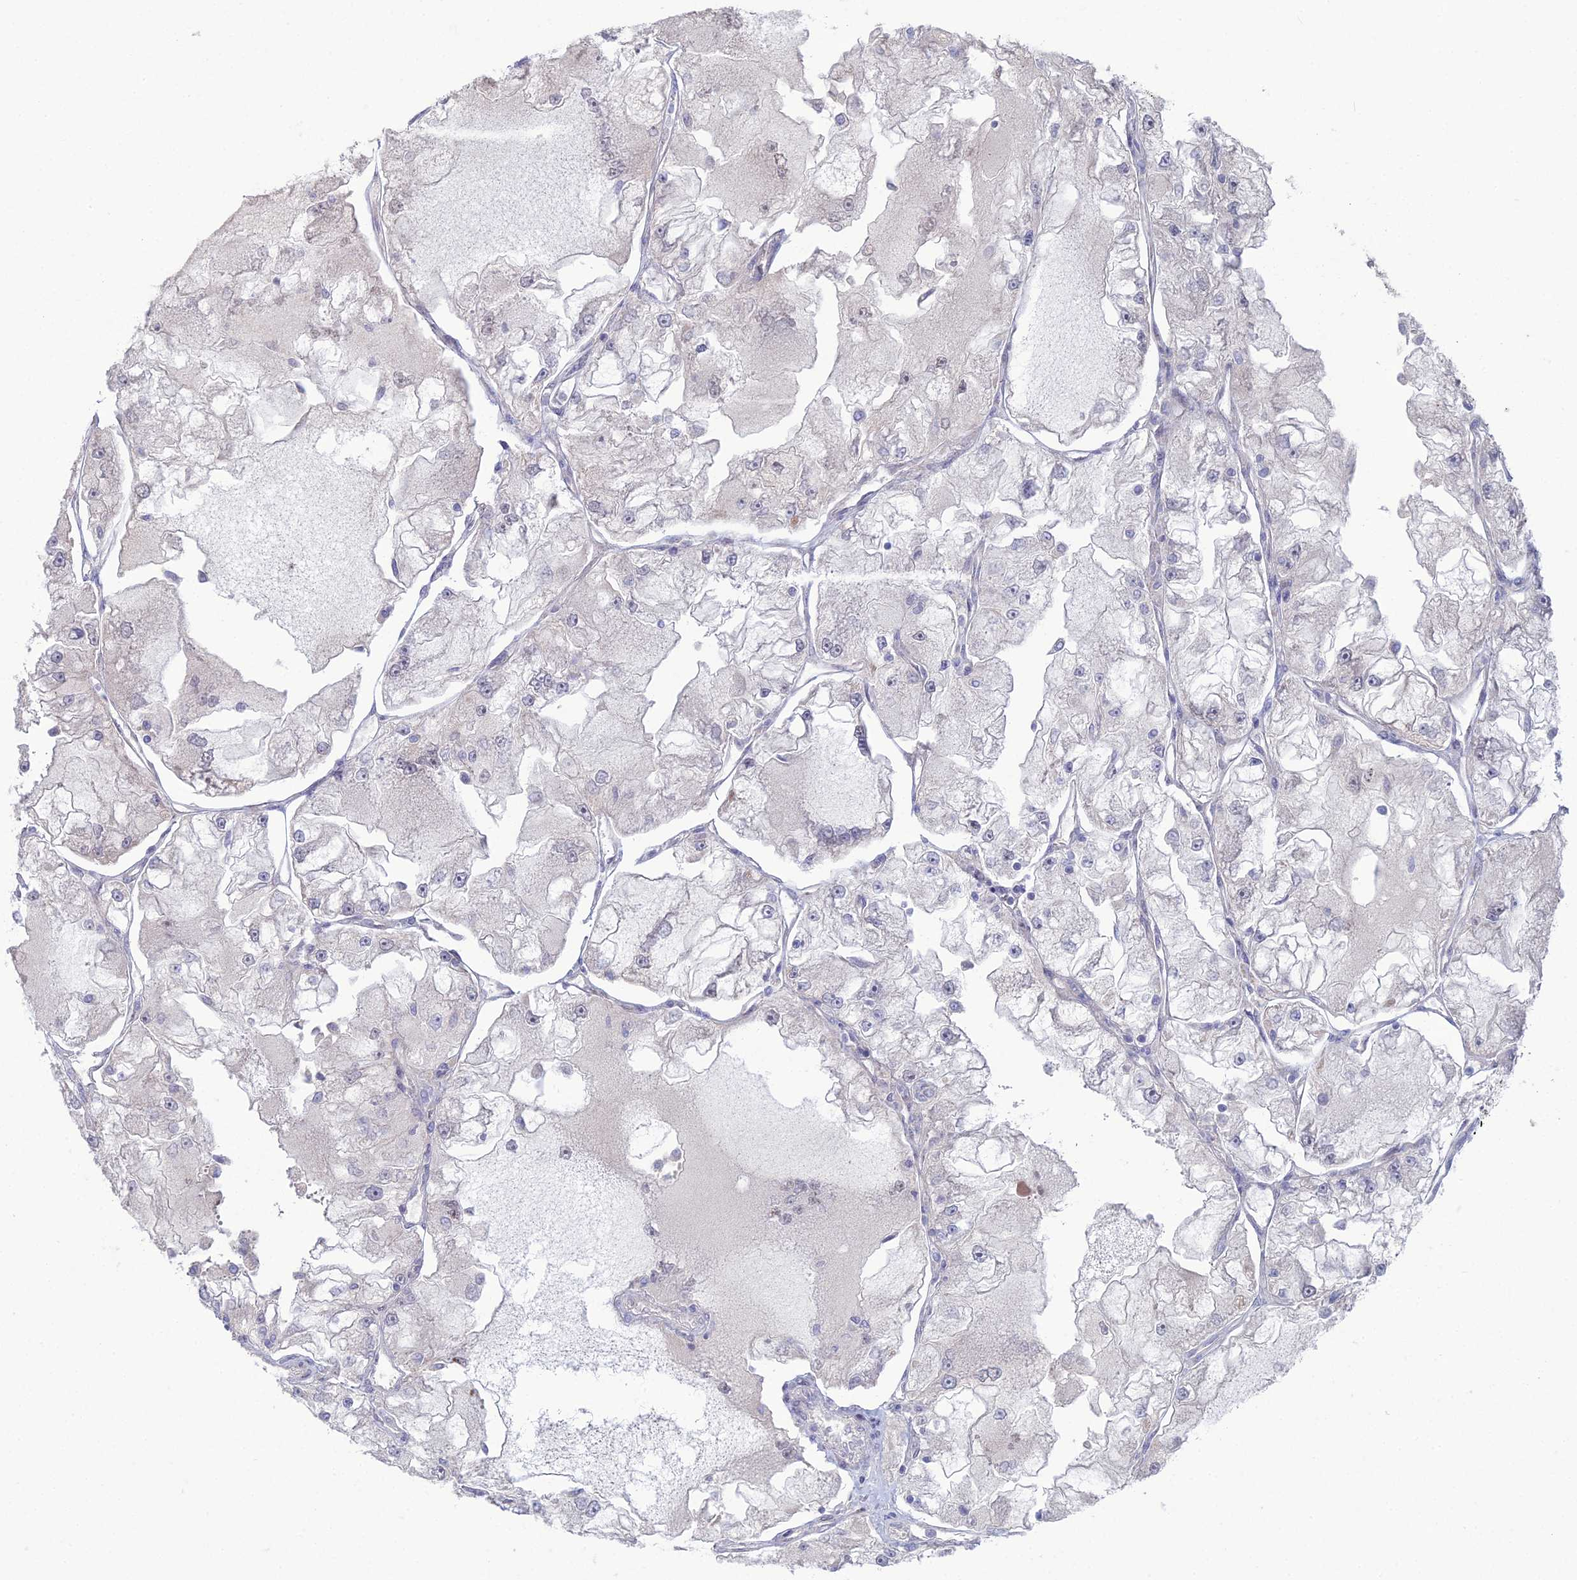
{"staining": {"intensity": "negative", "quantity": "none", "location": "none"}, "tissue": "renal cancer", "cell_type": "Tumor cells", "image_type": "cancer", "snomed": [{"axis": "morphology", "description": "Adenocarcinoma, NOS"}, {"axis": "topography", "description": "Kidney"}], "caption": "Renal cancer (adenocarcinoma) was stained to show a protein in brown. There is no significant positivity in tumor cells.", "gene": "ARL16", "patient": {"sex": "female", "age": 72}}